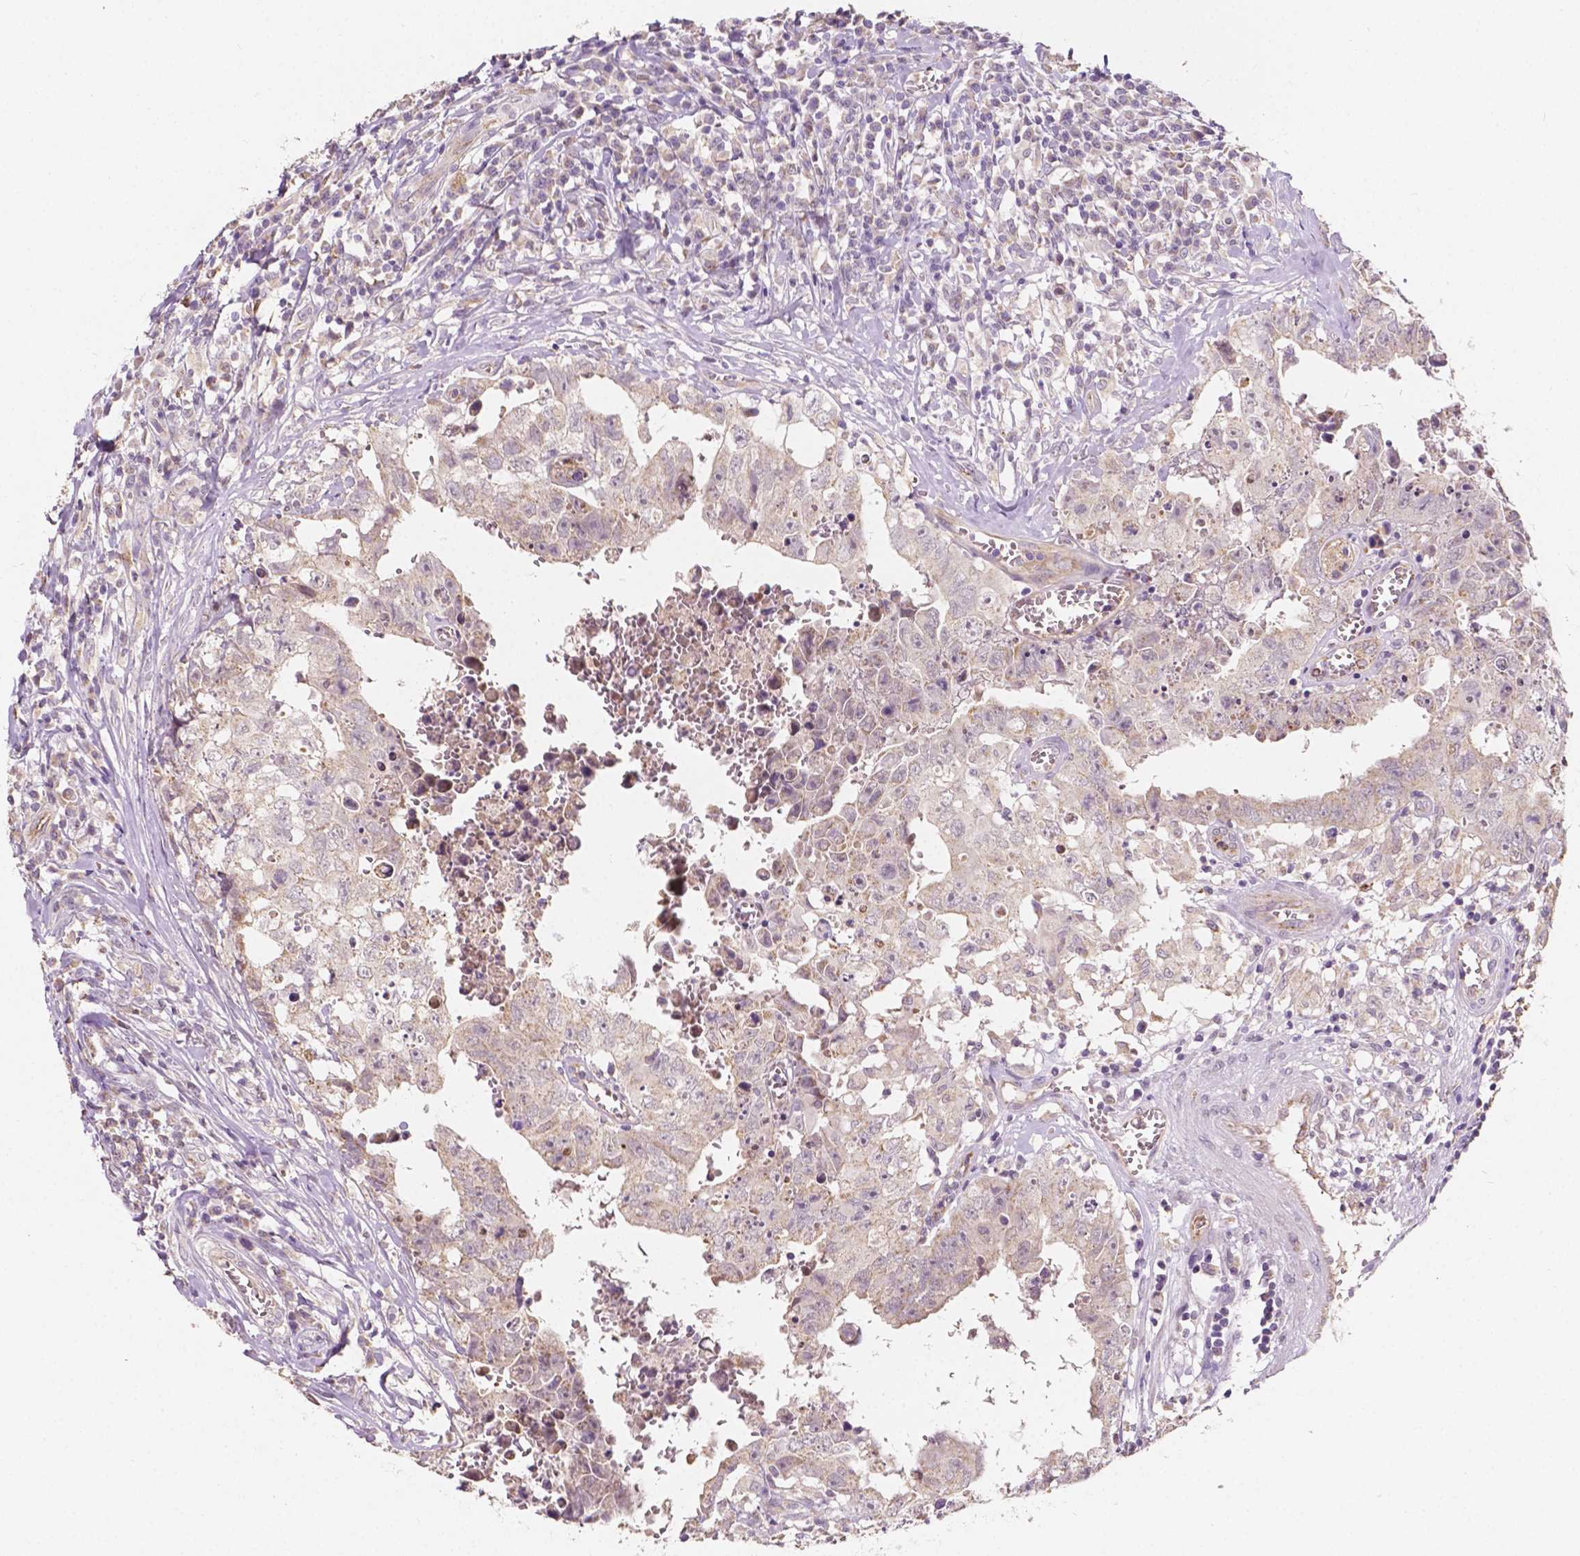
{"staining": {"intensity": "weak", "quantity": "<25%", "location": "cytoplasmic/membranous"}, "tissue": "testis cancer", "cell_type": "Tumor cells", "image_type": "cancer", "snomed": [{"axis": "morphology", "description": "Carcinoma, Embryonal, NOS"}, {"axis": "topography", "description": "Testis"}], "caption": "IHC photomicrograph of testis cancer (embryonal carcinoma) stained for a protein (brown), which reveals no staining in tumor cells.", "gene": "SLC22A4", "patient": {"sex": "male", "age": 36}}